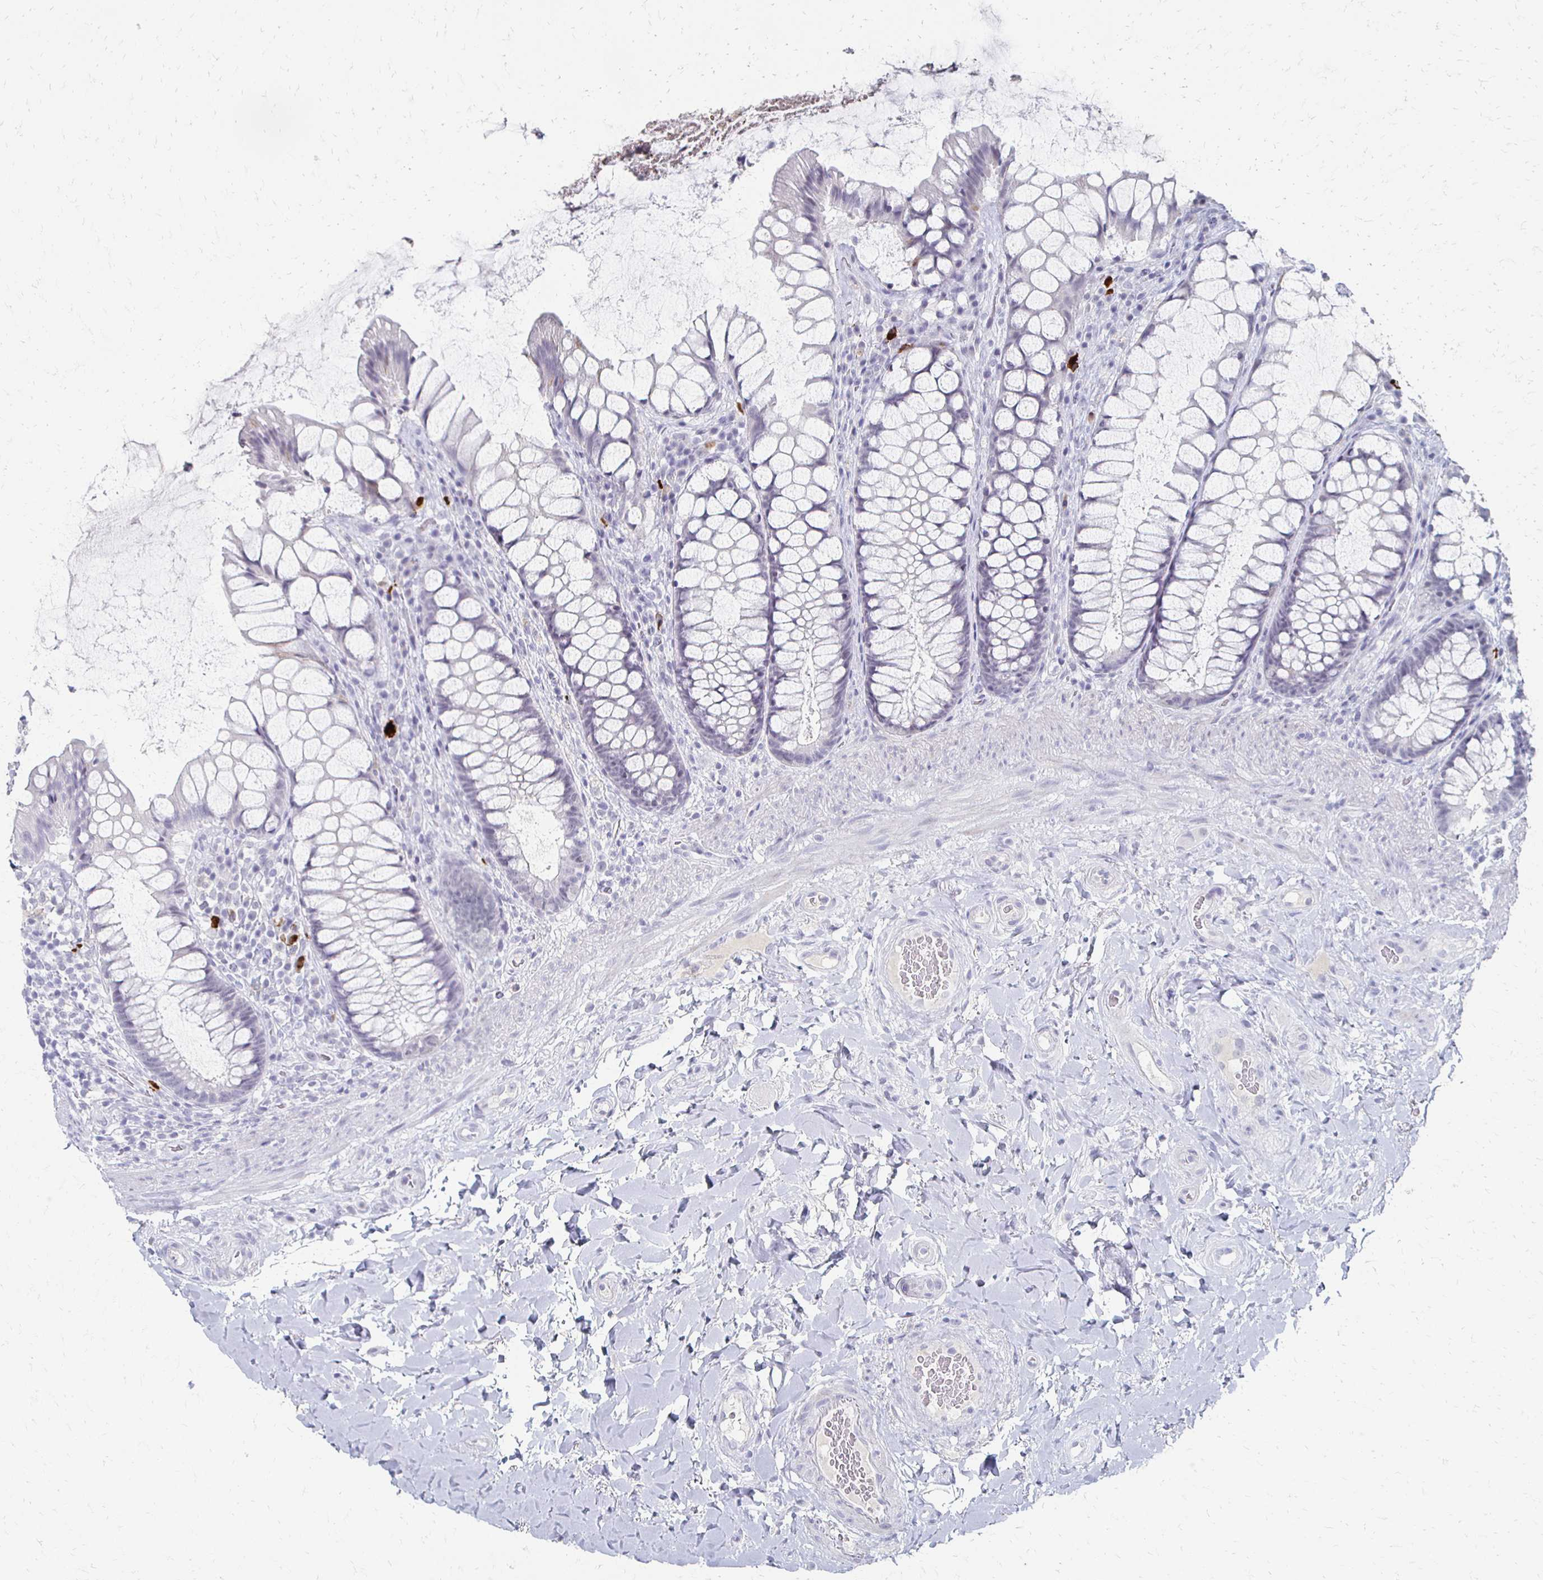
{"staining": {"intensity": "negative", "quantity": "none", "location": "none"}, "tissue": "rectum", "cell_type": "Glandular cells", "image_type": "normal", "snomed": [{"axis": "morphology", "description": "Normal tissue, NOS"}, {"axis": "topography", "description": "Rectum"}], "caption": "This photomicrograph is of normal rectum stained with IHC to label a protein in brown with the nuclei are counter-stained blue. There is no positivity in glandular cells. (Stains: DAB immunohistochemistry with hematoxylin counter stain, Microscopy: brightfield microscopy at high magnification).", "gene": "CXCR2", "patient": {"sex": "female", "age": 58}}